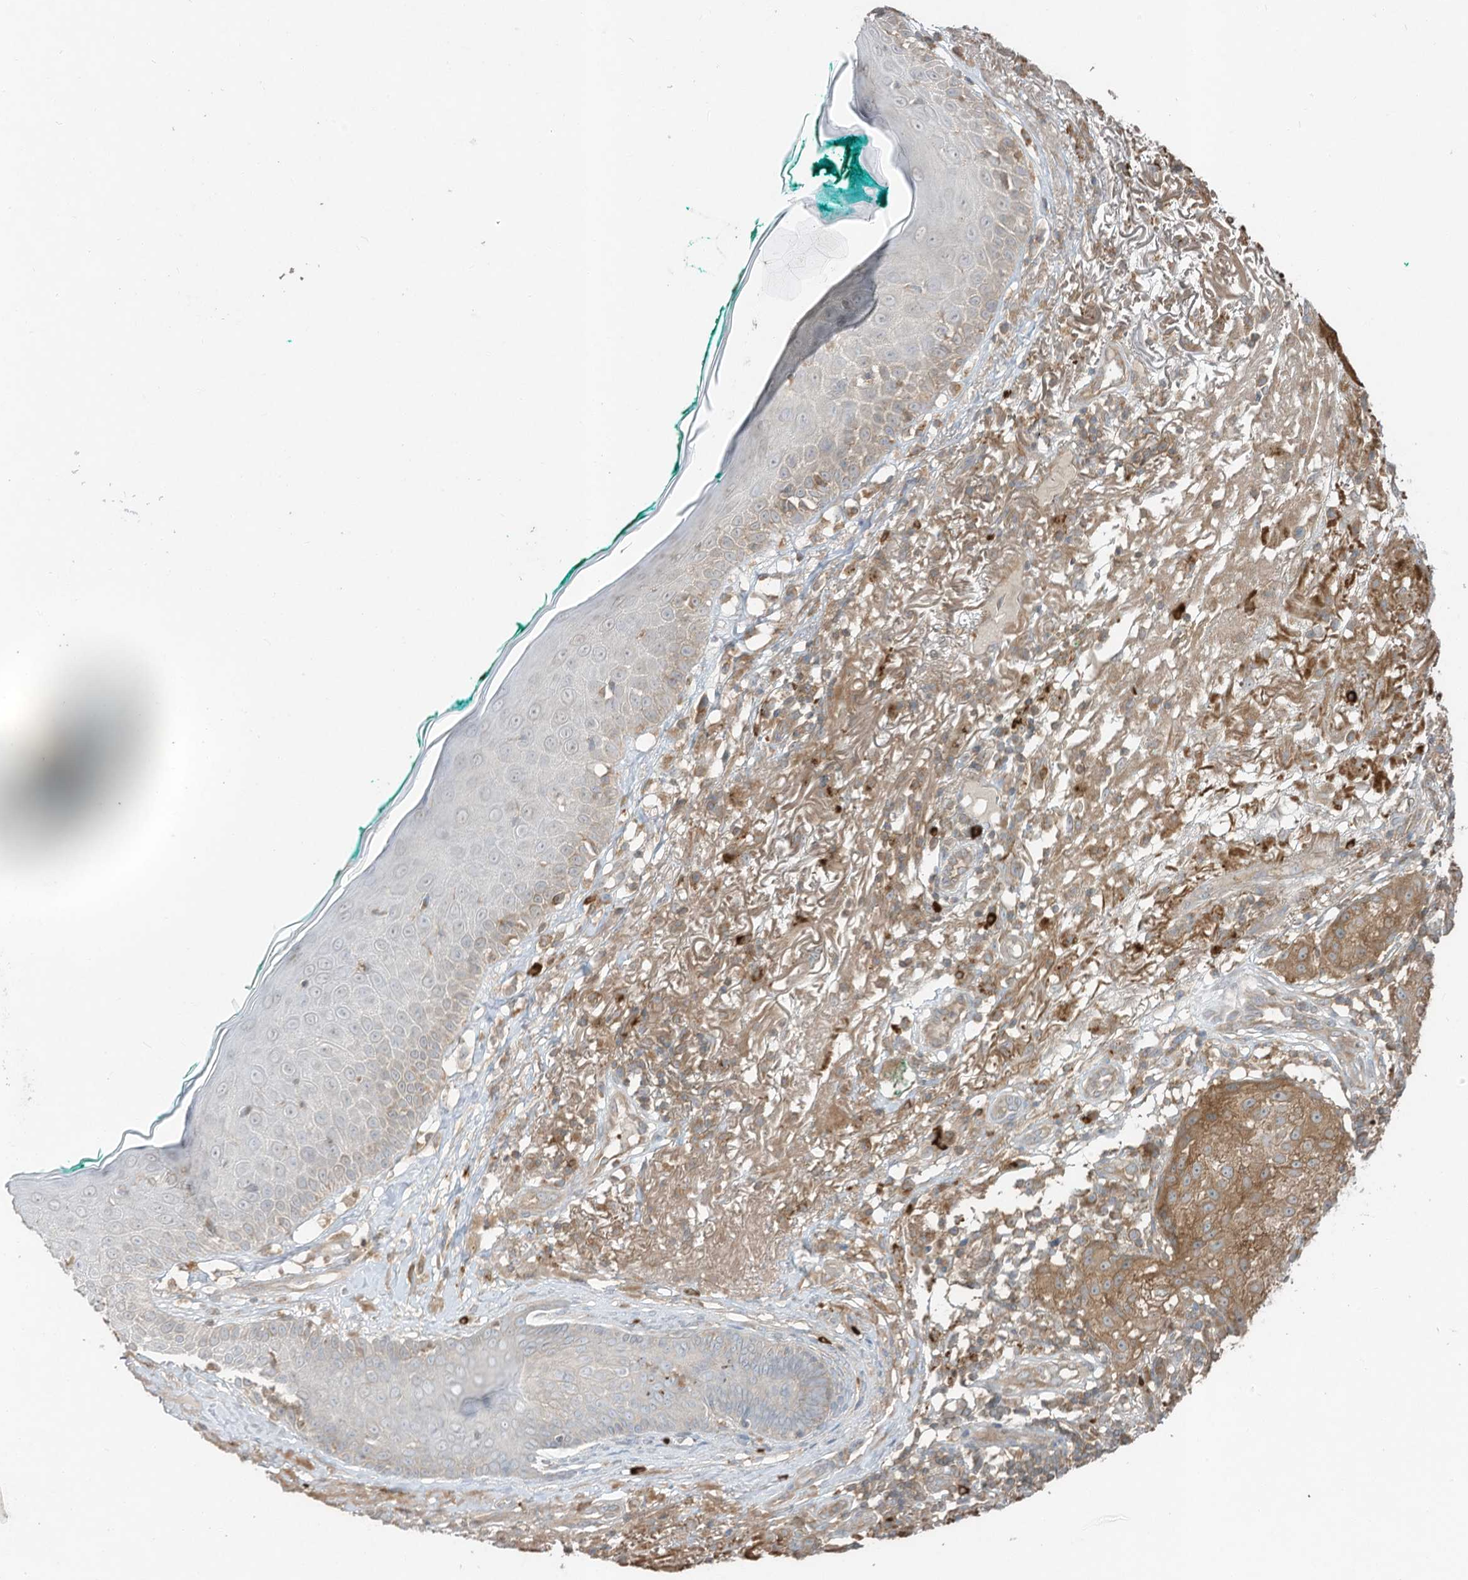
{"staining": {"intensity": "moderate", "quantity": ">75%", "location": "cytoplasmic/membranous"}, "tissue": "melanoma", "cell_type": "Tumor cells", "image_type": "cancer", "snomed": [{"axis": "morphology", "description": "Necrosis, NOS"}, {"axis": "morphology", "description": "Malignant melanoma, NOS"}, {"axis": "topography", "description": "Skin"}], "caption": "A high-resolution photomicrograph shows immunohistochemistry staining of melanoma, which reveals moderate cytoplasmic/membranous expression in about >75% of tumor cells. The staining is performed using DAB brown chromogen to label protein expression. The nuclei are counter-stained blue using hematoxylin.", "gene": "LDAH", "patient": {"sex": "female", "age": 87}}